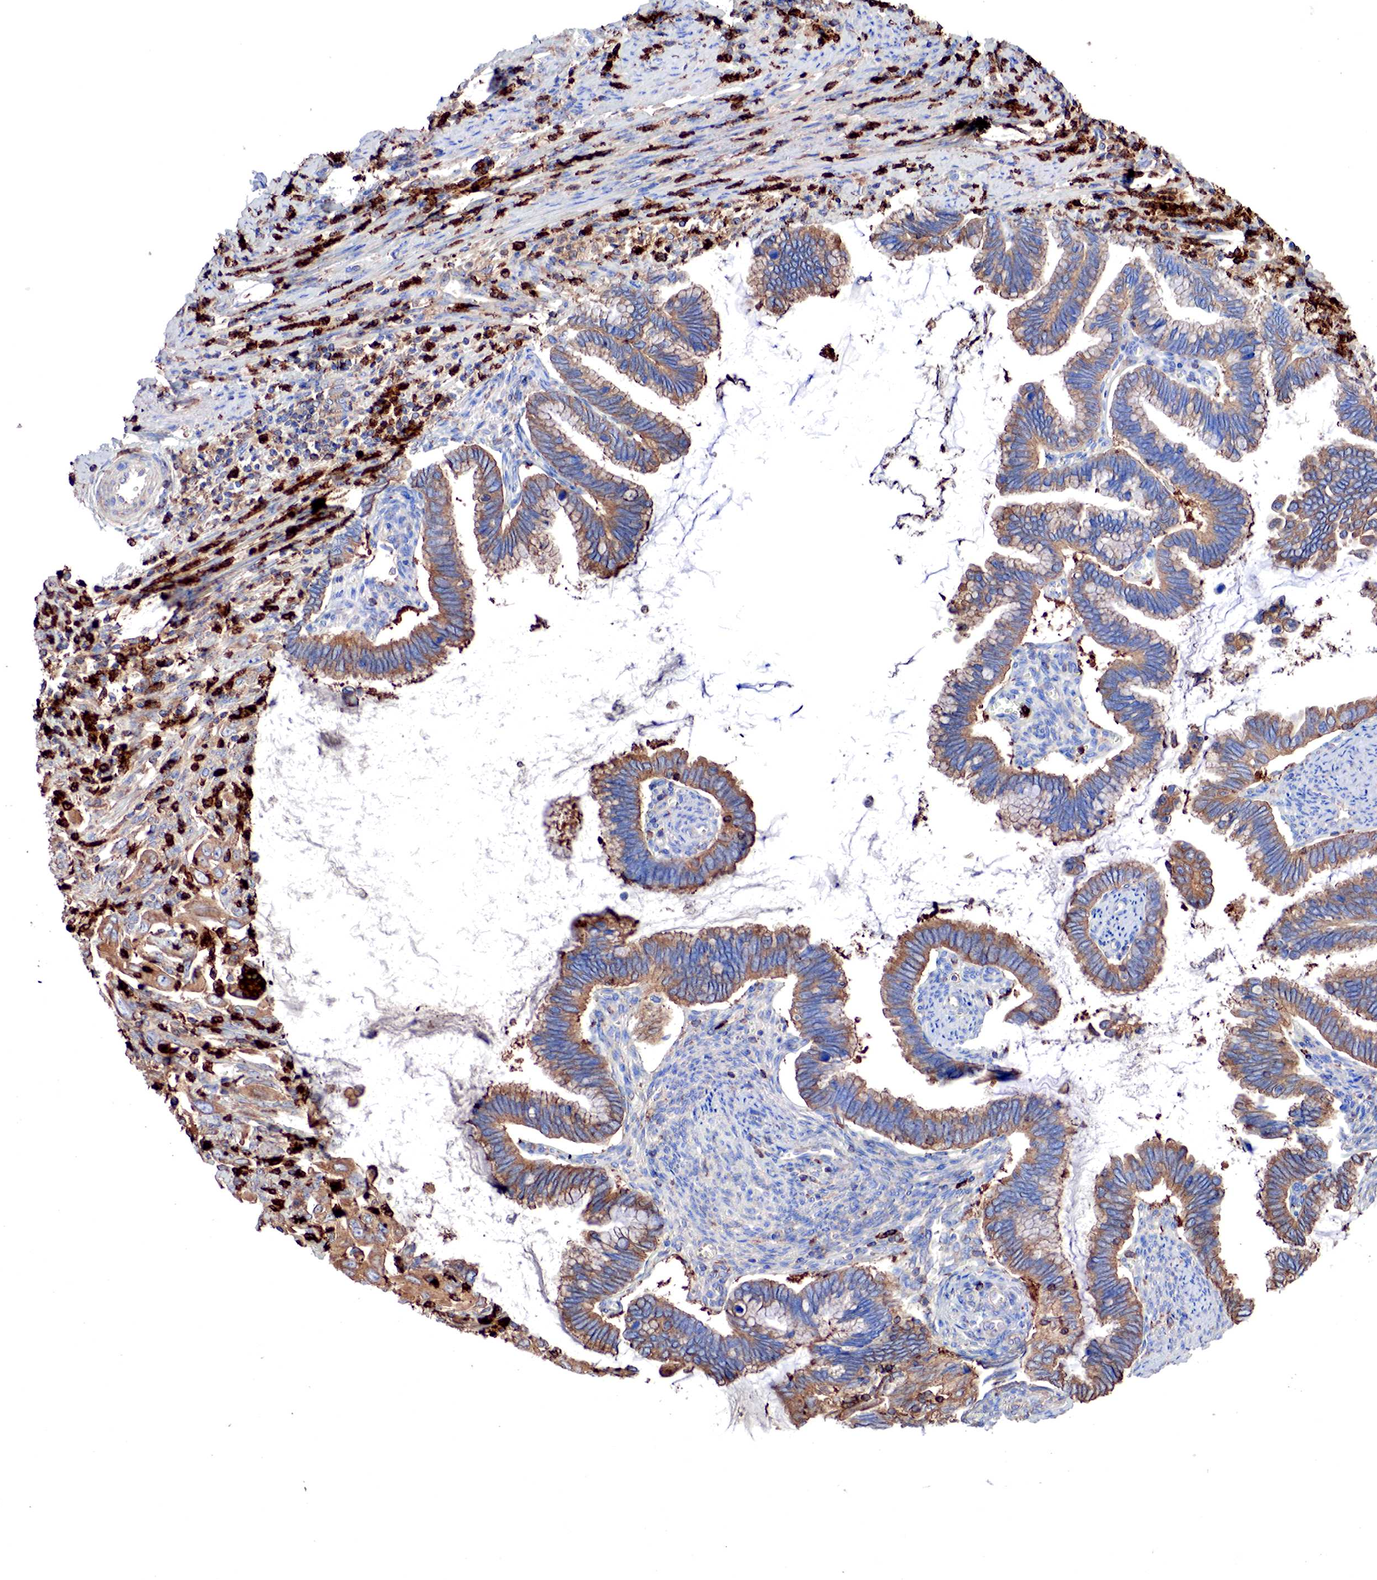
{"staining": {"intensity": "moderate", "quantity": ">75%", "location": "cytoplasmic/membranous"}, "tissue": "cervical cancer", "cell_type": "Tumor cells", "image_type": "cancer", "snomed": [{"axis": "morphology", "description": "Adenocarcinoma, NOS"}, {"axis": "topography", "description": "Cervix"}], "caption": "Immunohistochemical staining of cervical cancer exhibits medium levels of moderate cytoplasmic/membranous protein positivity in about >75% of tumor cells.", "gene": "G6PD", "patient": {"sex": "female", "age": 49}}